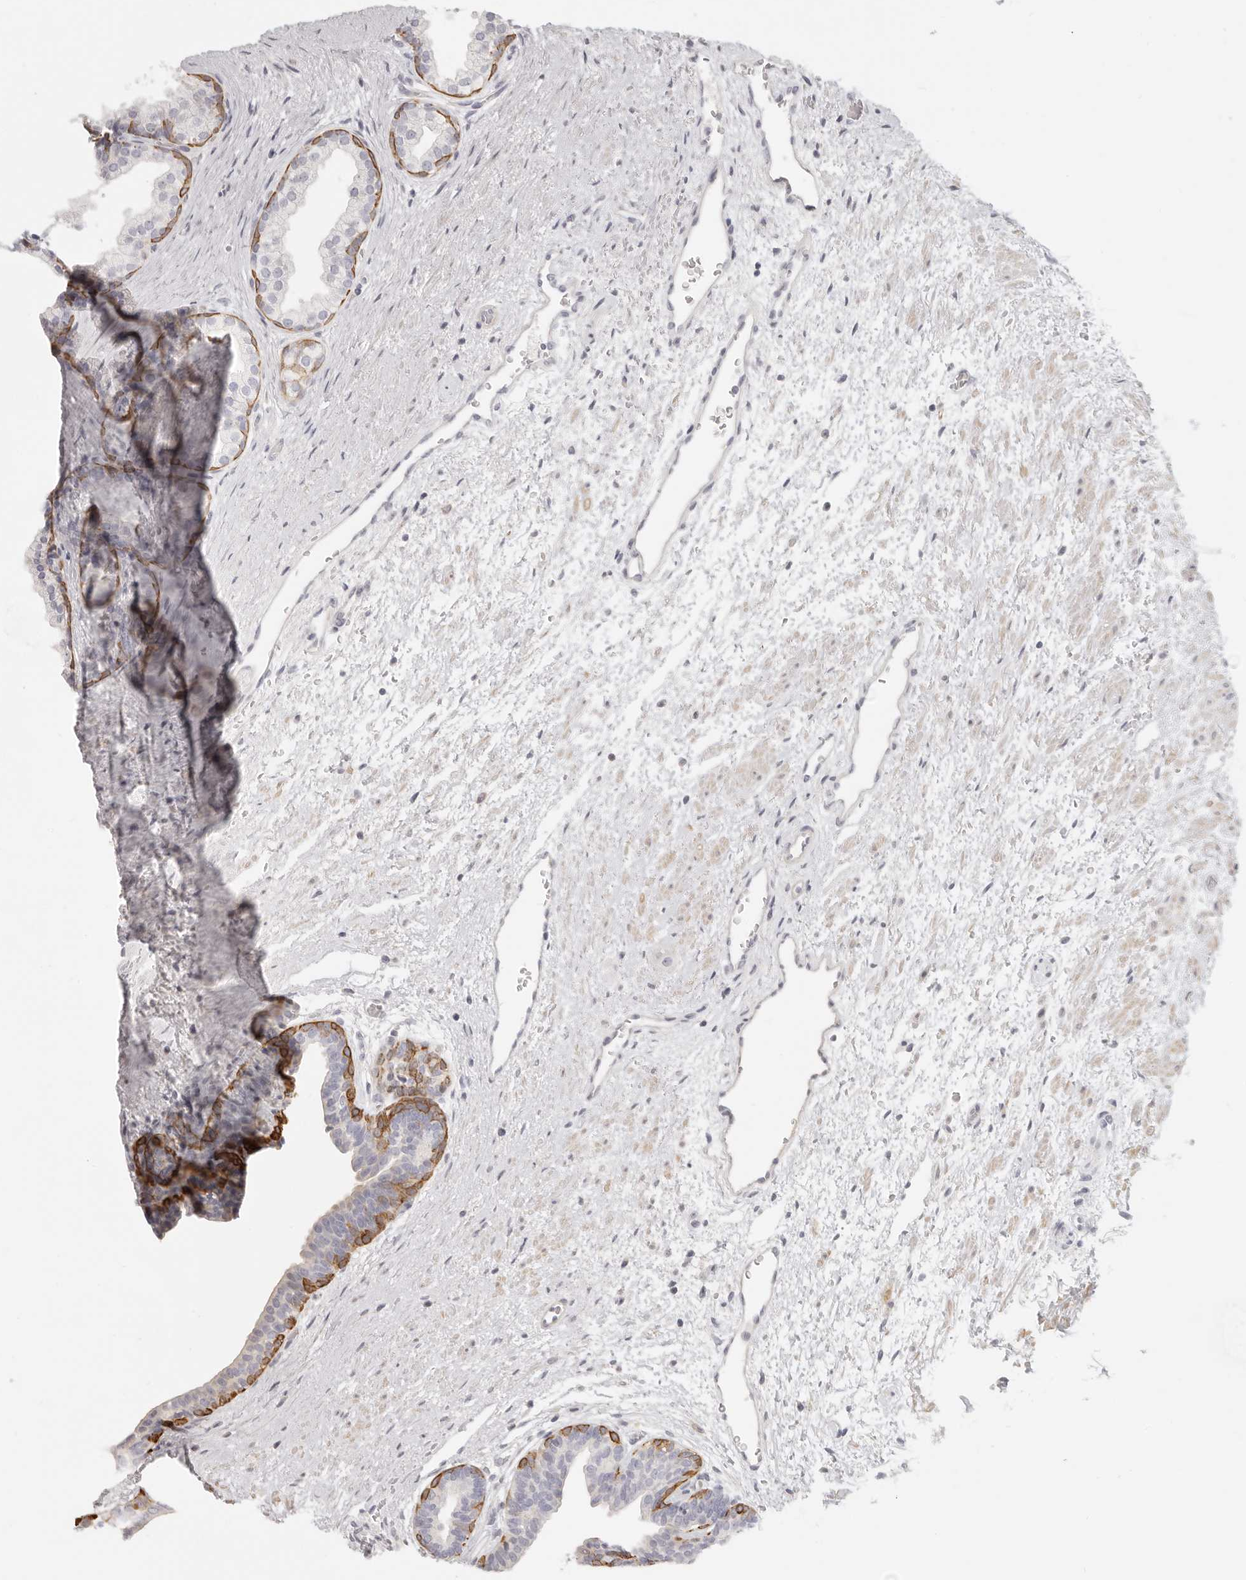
{"staining": {"intensity": "moderate", "quantity": "<25%", "location": "cytoplasmic/membranous"}, "tissue": "prostate", "cell_type": "Glandular cells", "image_type": "normal", "snomed": [{"axis": "morphology", "description": "Normal tissue, NOS"}, {"axis": "topography", "description": "Prostate"}], "caption": "Normal prostate shows moderate cytoplasmic/membranous expression in about <25% of glandular cells, visualized by immunohistochemistry. (IHC, brightfield microscopy, high magnification).", "gene": "RXFP1", "patient": {"sex": "male", "age": 48}}